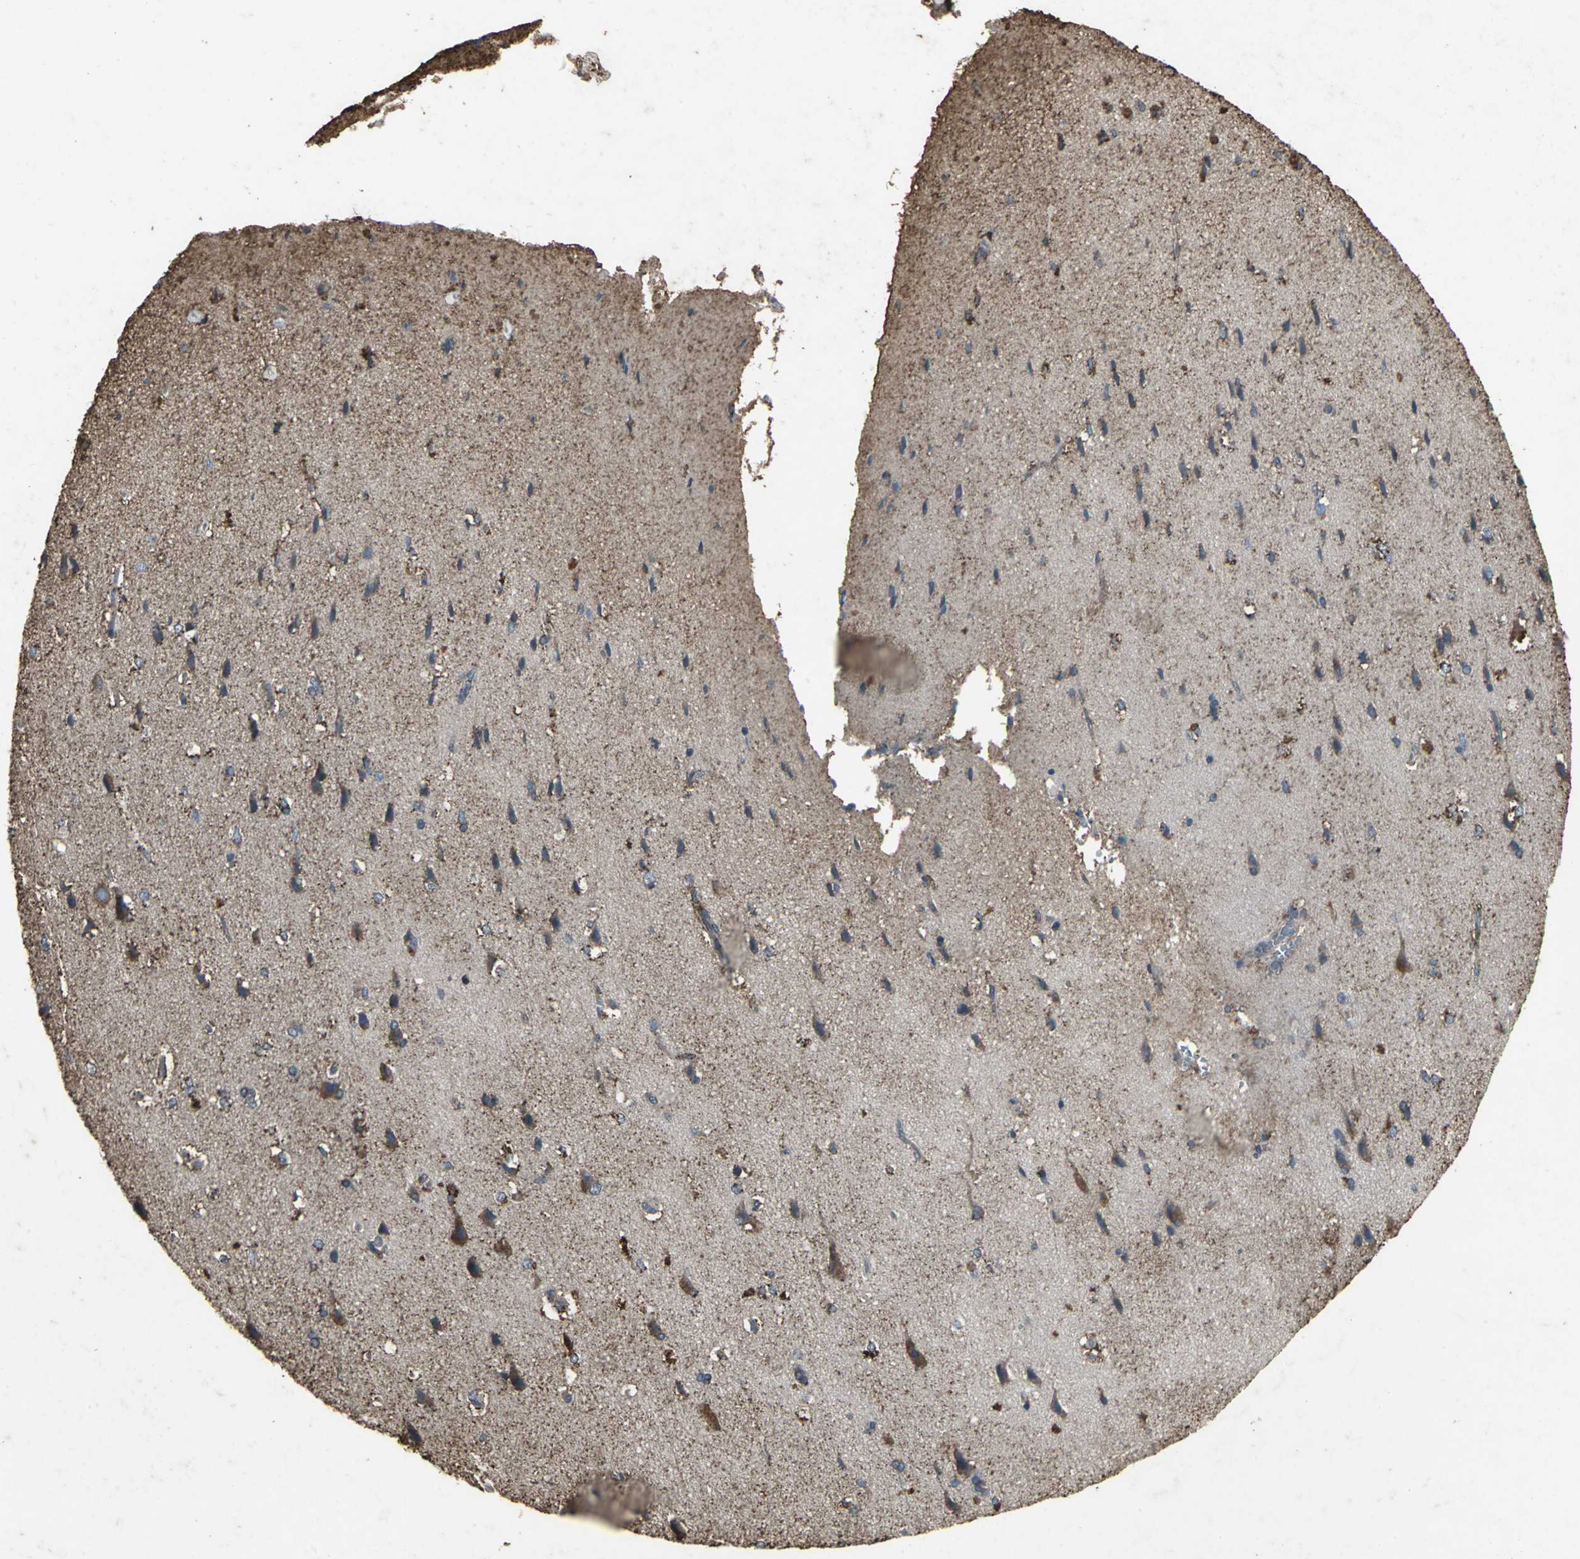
{"staining": {"intensity": "negative", "quantity": "none", "location": "none"}, "tissue": "cerebral cortex", "cell_type": "Endothelial cells", "image_type": "normal", "snomed": [{"axis": "morphology", "description": "Normal tissue, NOS"}, {"axis": "topography", "description": "Cerebral cortex"}], "caption": "This is a micrograph of IHC staining of benign cerebral cortex, which shows no positivity in endothelial cells.", "gene": "CCR9", "patient": {"sex": "male", "age": 62}}